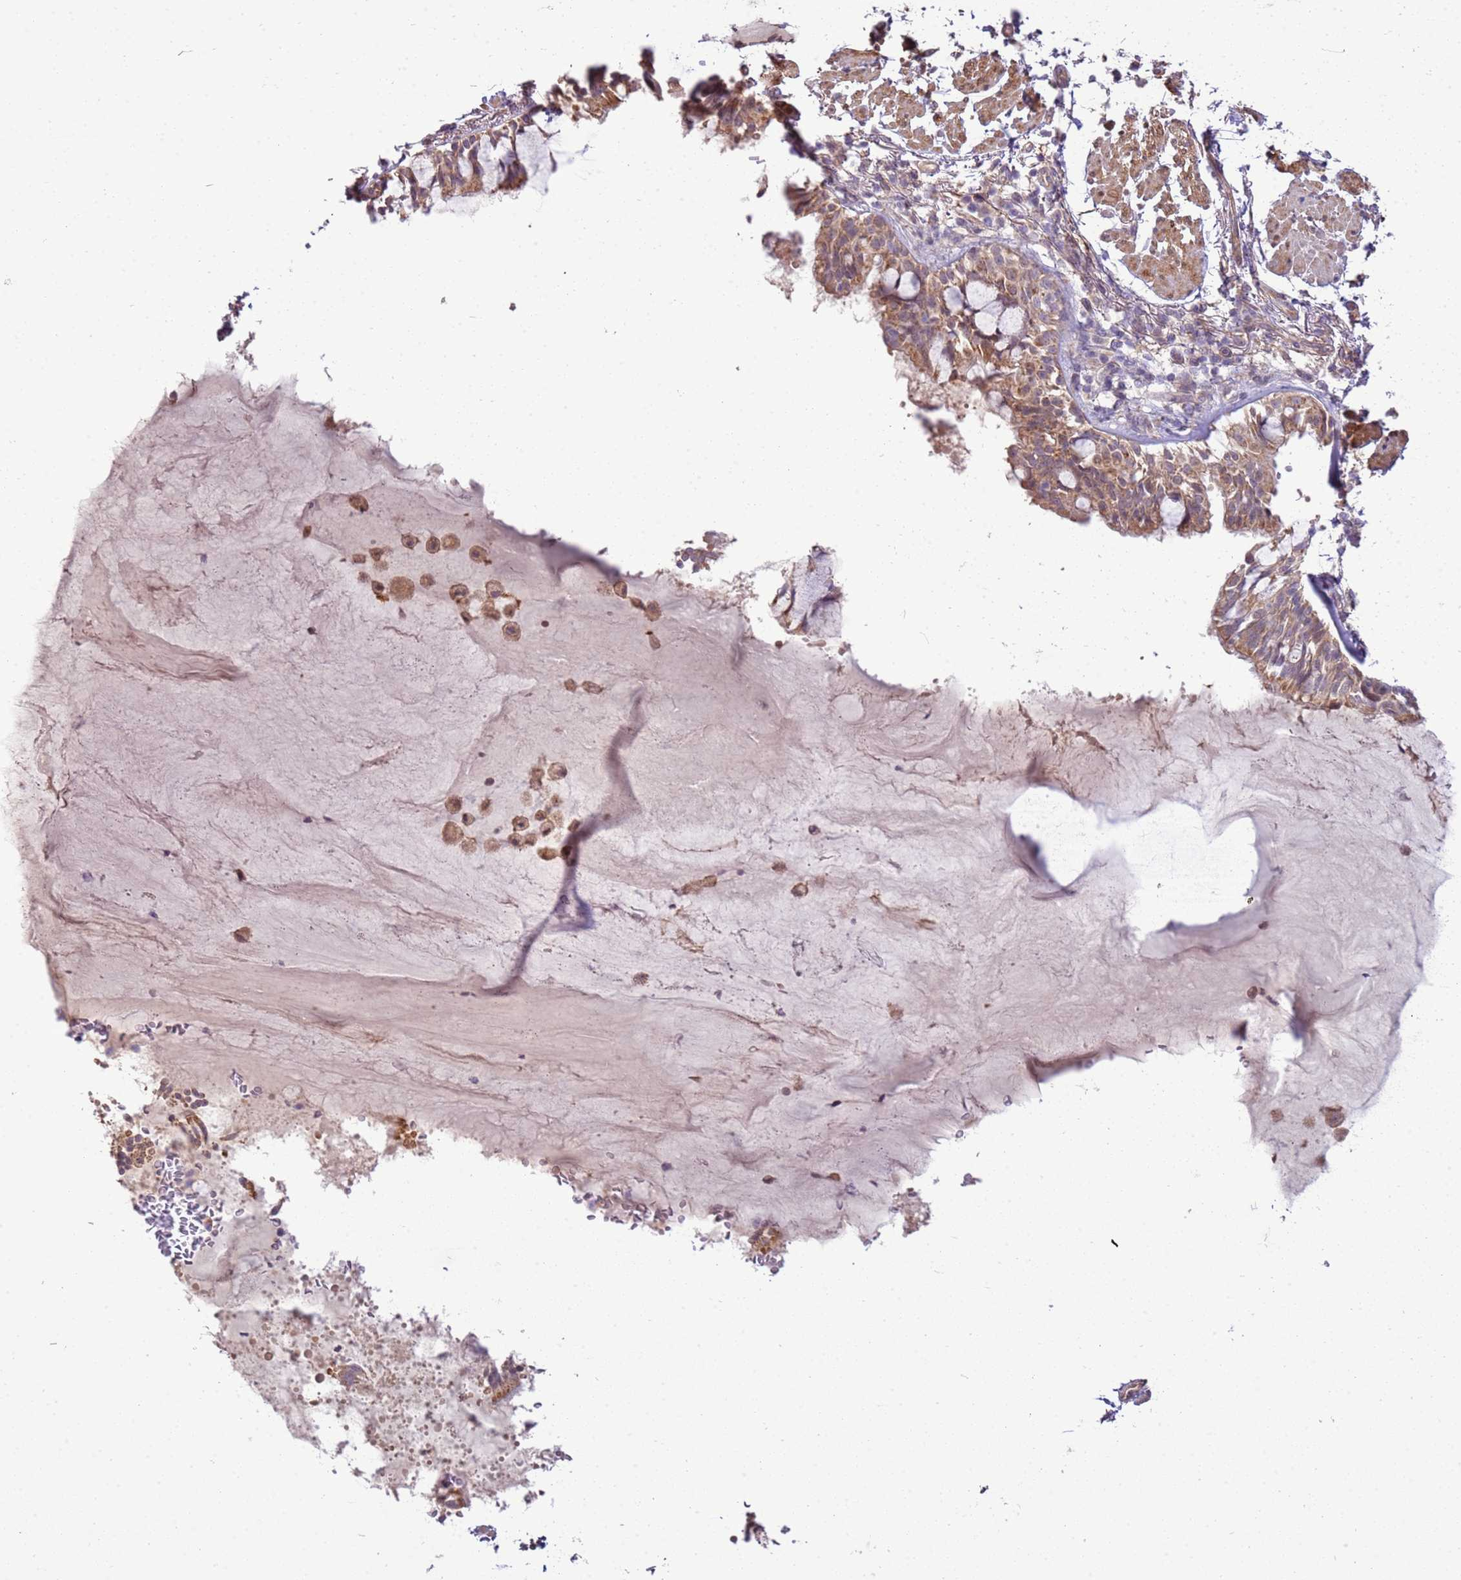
{"staining": {"intensity": "moderate", "quantity": ">75%", "location": "cytoplasmic/membranous"}, "tissue": "bronchus", "cell_type": "Respiratory epithelial cells", "image_type": "normal", "snomed": [{"axis": "morphology", "description": "Normal tissue, NOS"}, {"axis": "topography", "description": "Bronchus"}], "caption": "Immunohistochemical staining of normal human bronchus displays medium levels of moderate cytoplasmic/membranous expression in approximately >75% of respiratory epithelial cells.", "gene": "SCARA3", "patient": {"sex": "male", "age": 70}}